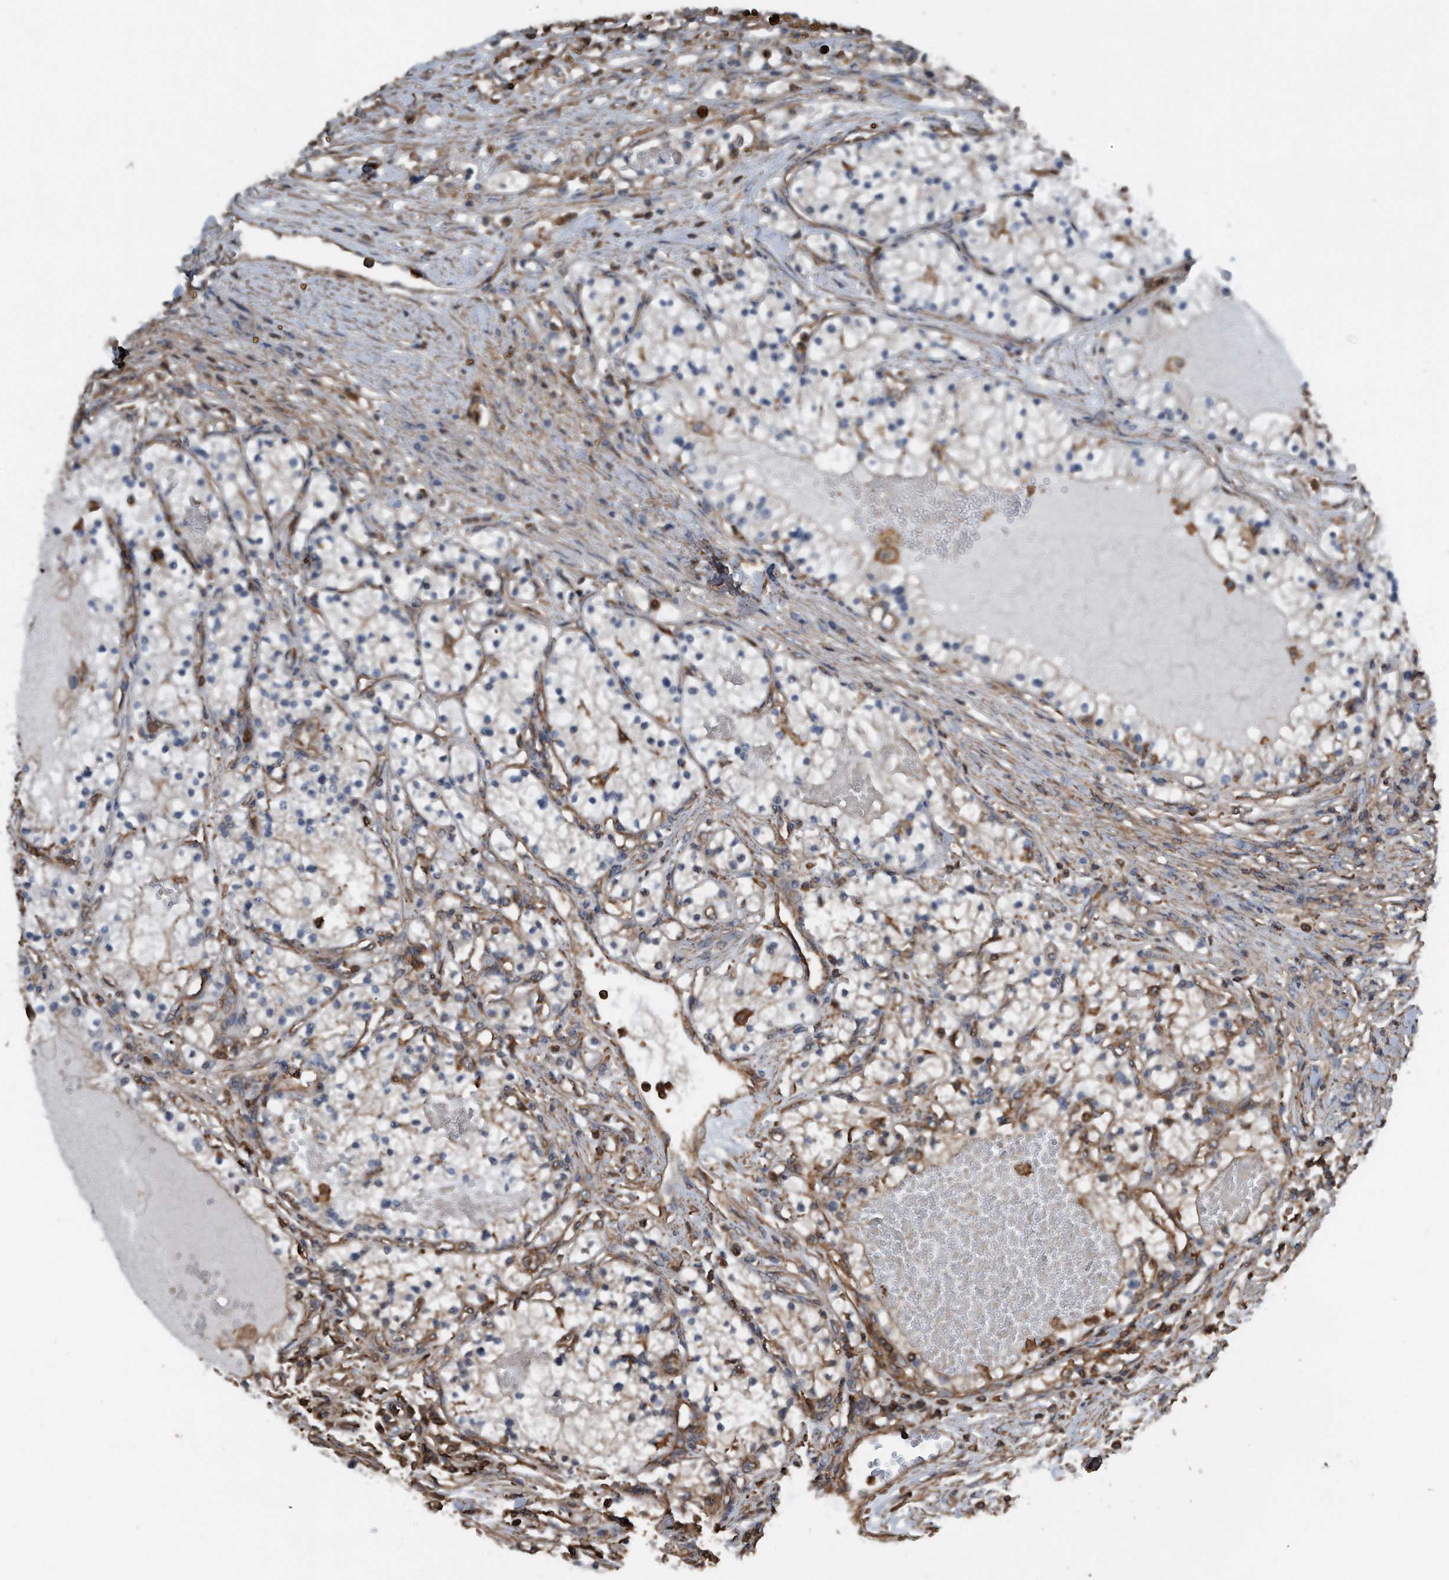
{"staining": {"intensity": "negative", "quantity": "none", "location": "none"}, "tissue": "renal cancer", "cell_type": "Tumor cells", "image_type": "cancer", "snomed": [{"axis": "morphology", "description": "Normal tissue, NOS"}, {"axis": "morphology", "description": "Adenocarcinoma, NOS"}, {"axis": "topography", "description": "Kidney"}], "caption": "Tumor cells show no significant expression in renal cancer (adenocarcinoma).", "gene": "RSPO3", "patient": {"sex": "male", "age": 68}}